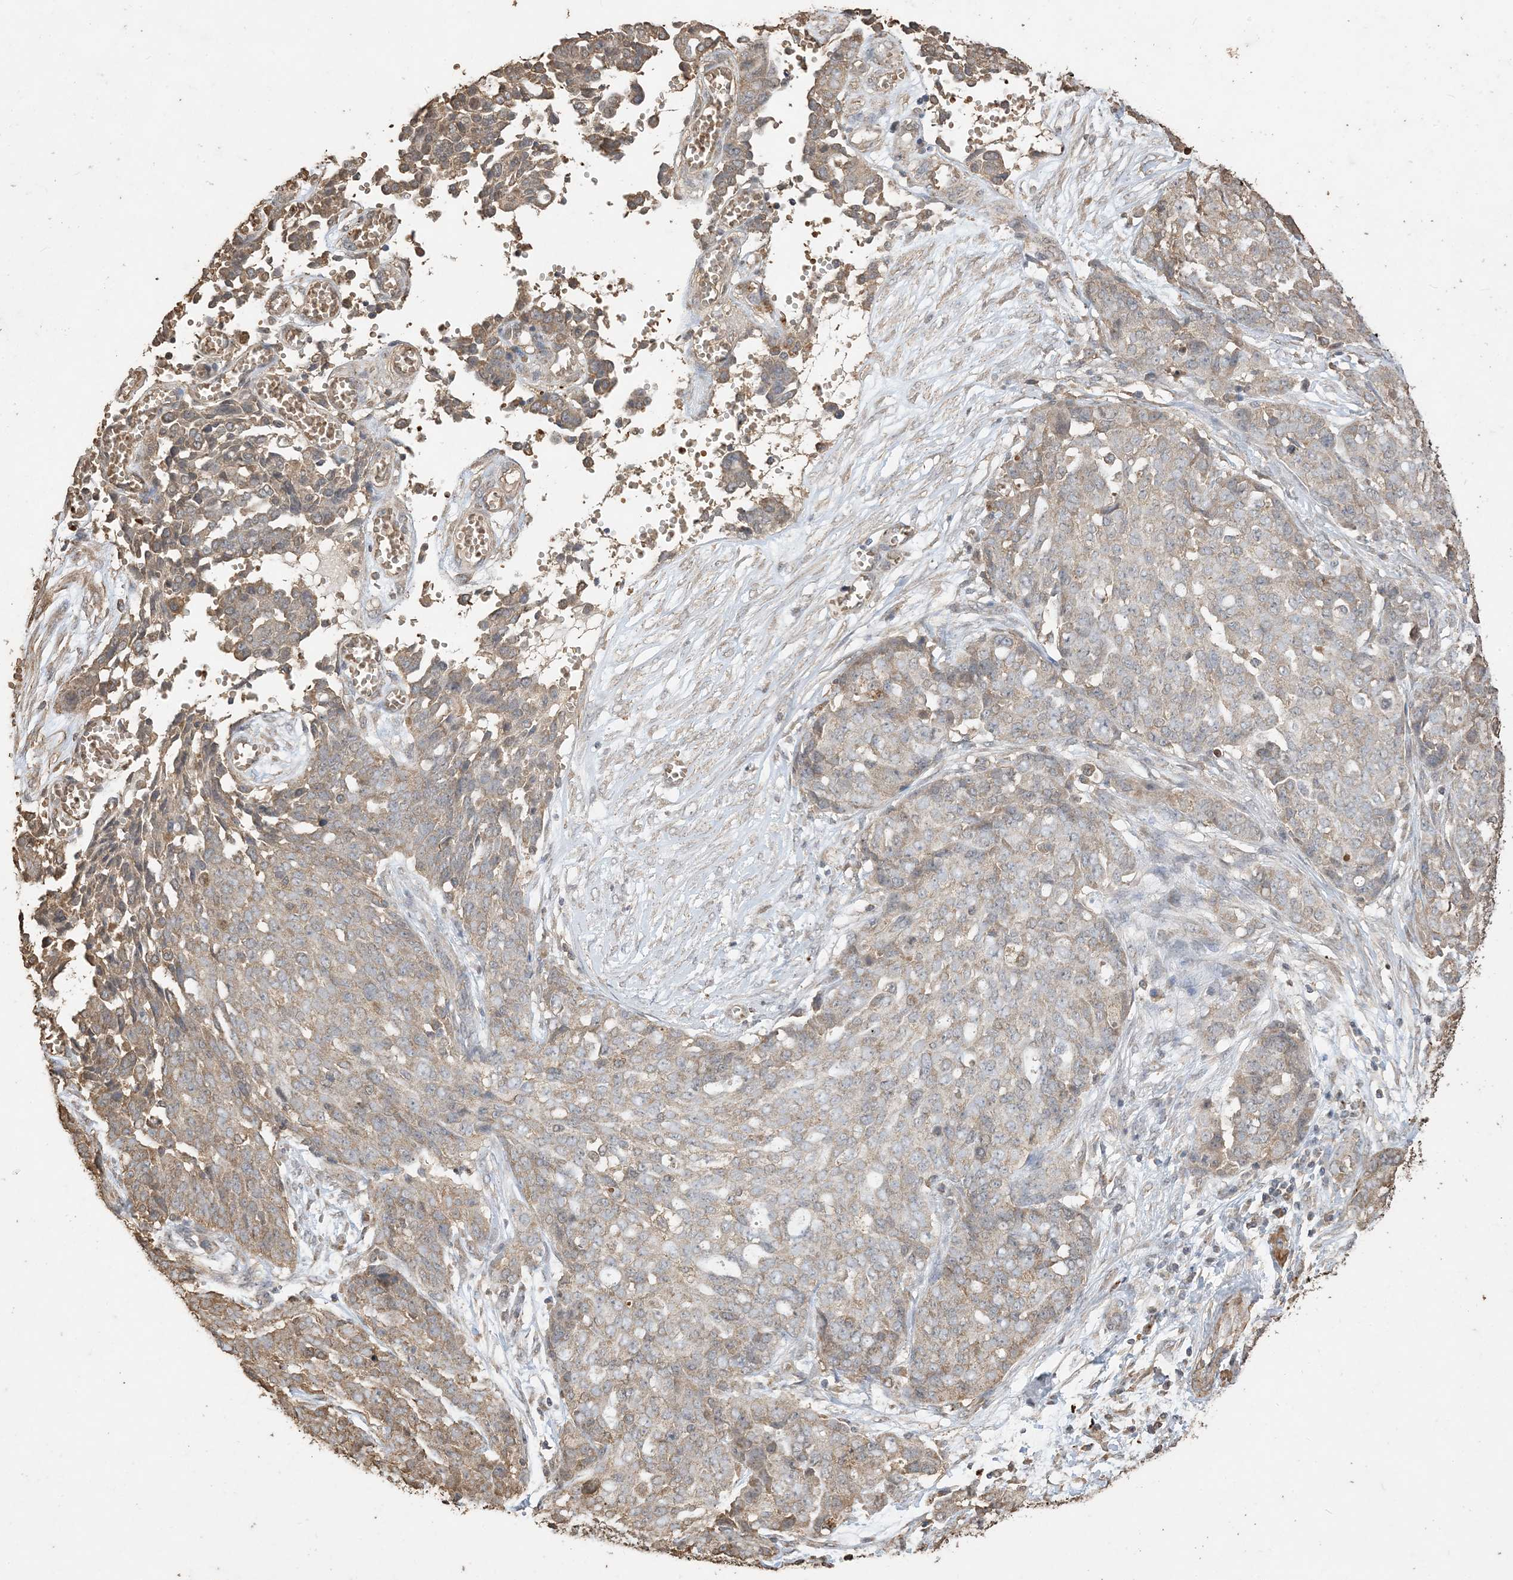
{"staining": {"intensity": "weak", "quantity": "25%-75%", "location": "cytoplasmic/membranous"}, "tissue": "ovarian cancer", "cell_type": "Tumor cells", "image_type": "cancer", "snomed": [{"axis": "morphology", "description": "Cystadenocarcinoma, serous, NOS"}, {"axis": "topography", "description": "Soft tissue"}, {"axis": "topography", "description": "Ovary"}], "caption": "Immunohistochemical staining of human serous cystadenocarcinoma (ovarian) reveals low levels of weak cytoplasmic/membranous expression in approximately 25%-75% of tumor cells.", "gene": "HPS4", "patient": {"sex": "female", "age": 57}}